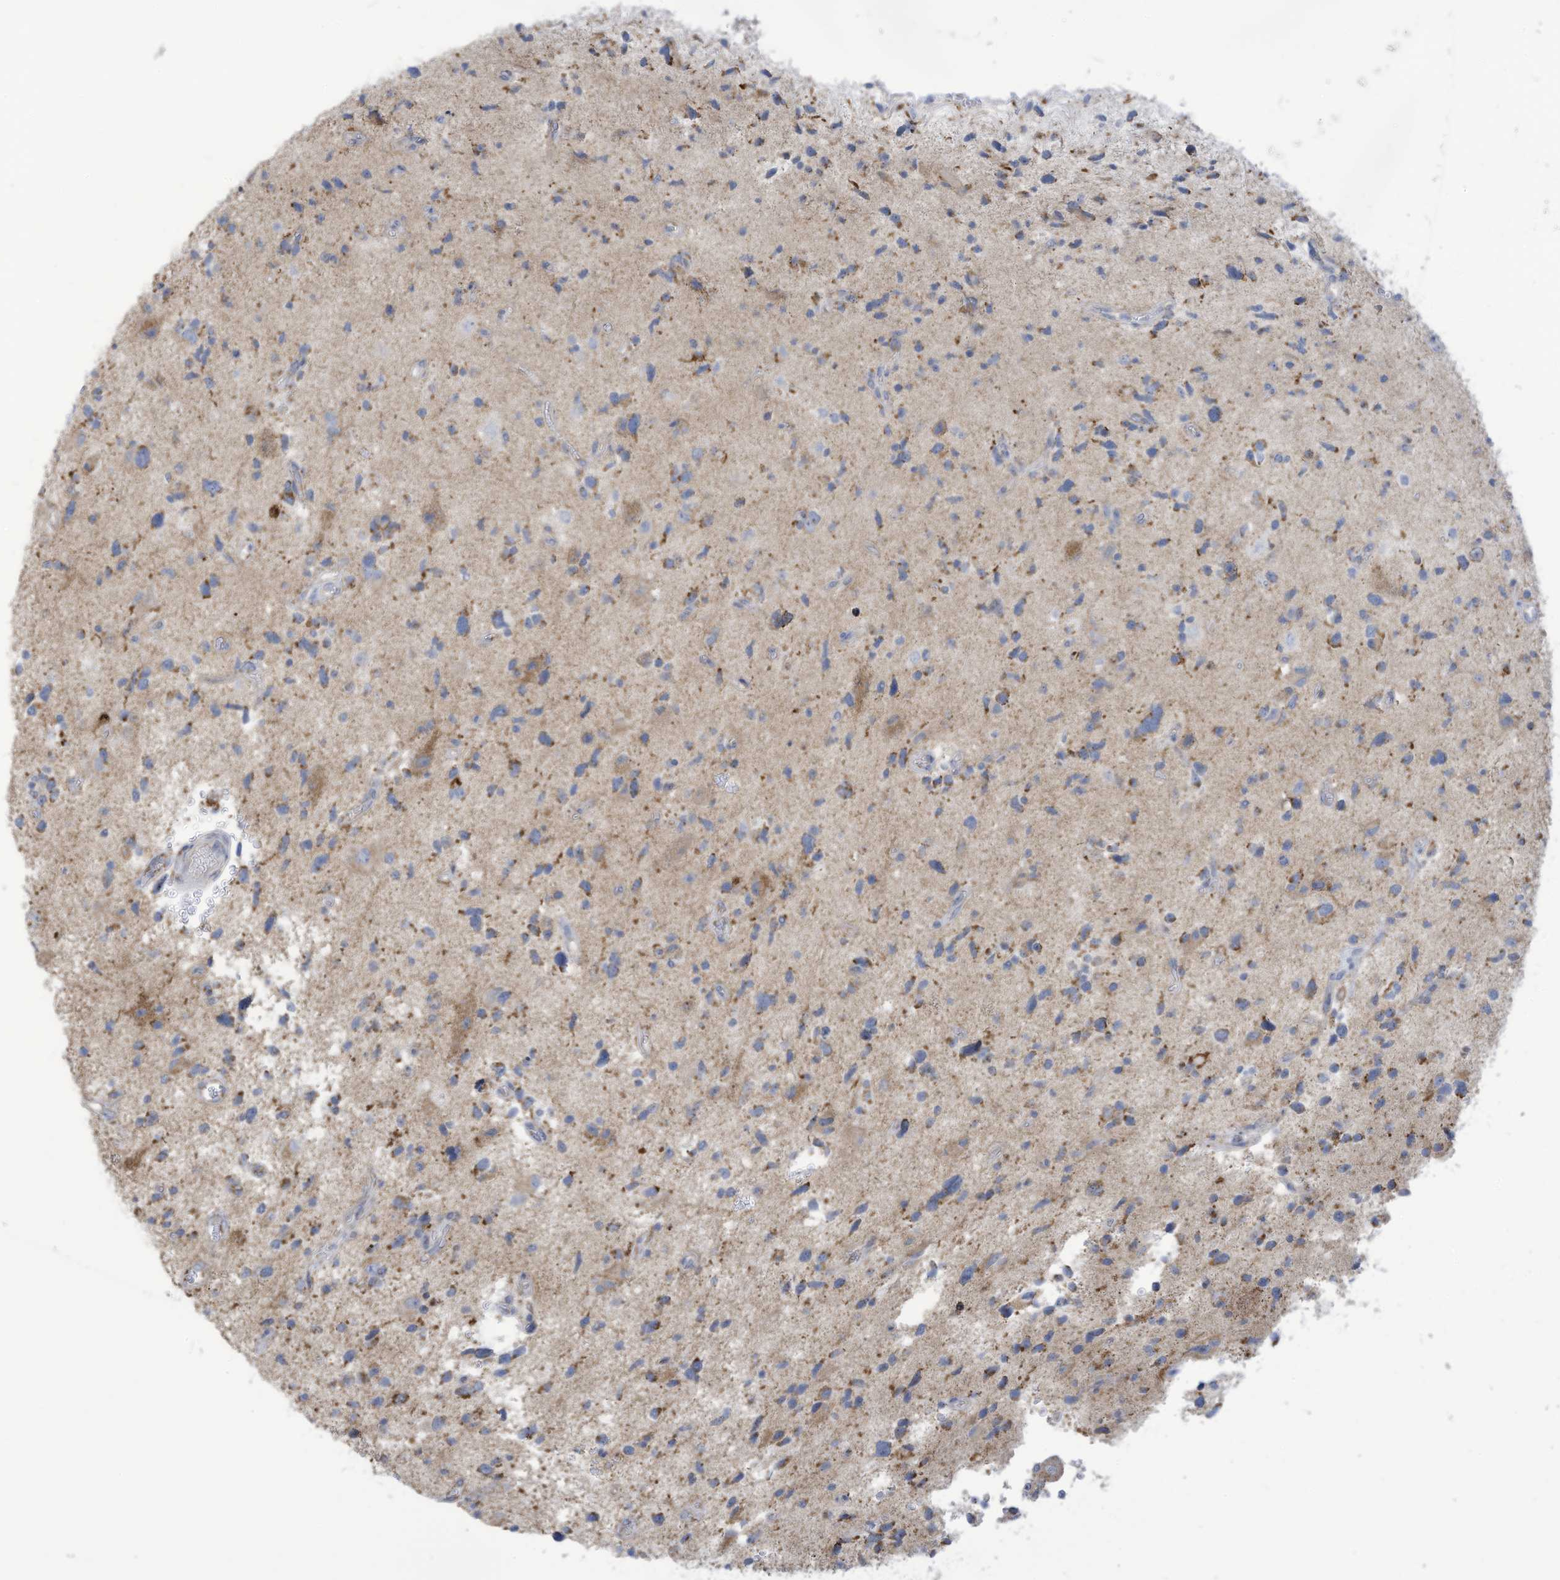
{"staining": {"intensity": "moderate", "quantity": "<25%", "location": "cytoplasmic/membranous"}, "tissue": "glioma", "cell_type": "Tumor cells", "image_type": "cancer", "snomed": [{"axis": "morphology", "description": "Glioma, malignant, High grade"}, {"axis": "topography", "description": "Brain"}], "caption": "High-power microscopy captured an immunohistochemistry micrograph of high-grade glioma (malignant), revealing moderate cytoplasmic/membranous expression in approximately <25% of tumor cells.", "gene": "NLN", "patient": {"sex": "male", "age": 33}}